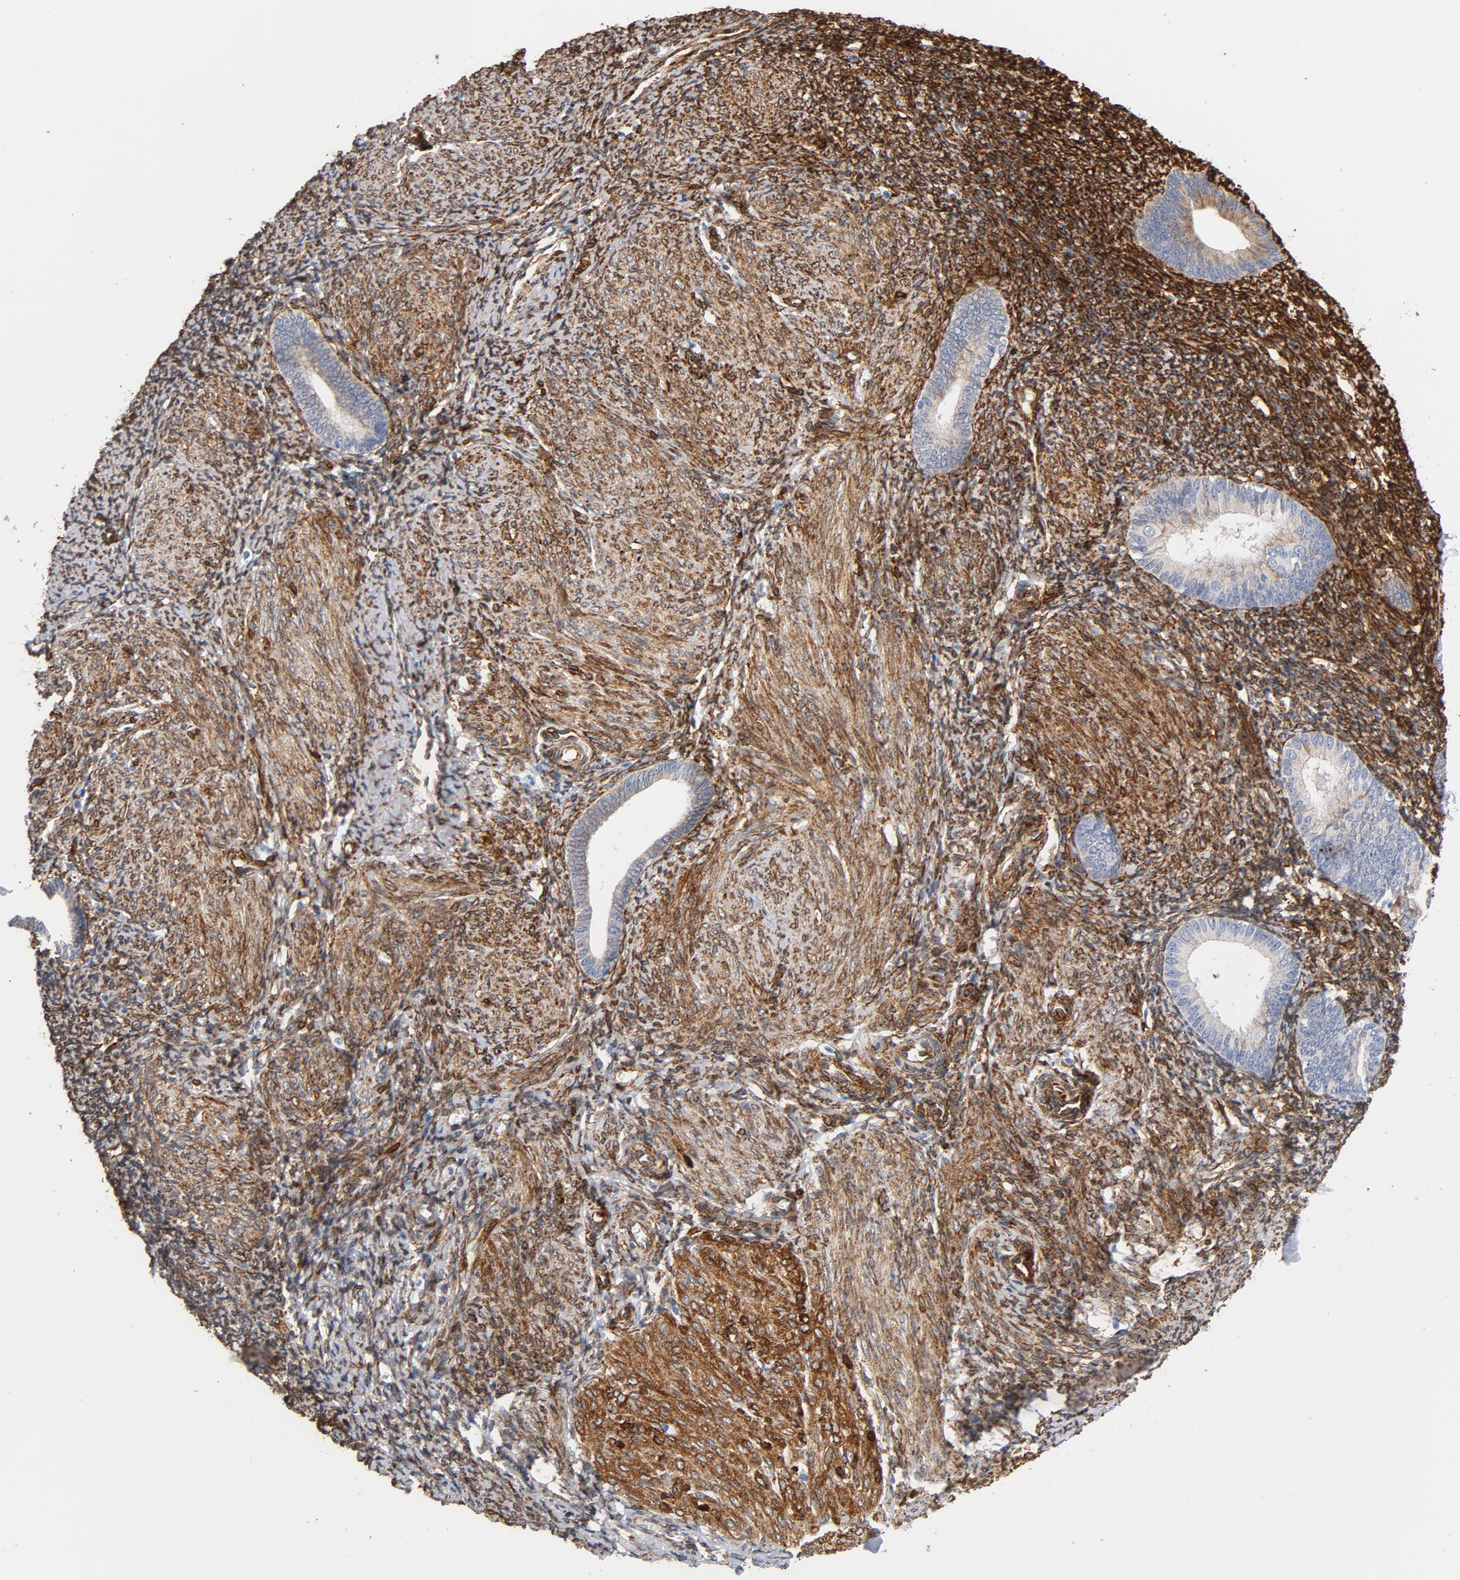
{"staining": {"intensity": "strong", "quantity": ">75%", "location": "cytoplasmic/membranous,nuclear"}, "tissue": "endometrium", "cell_type": "Cells in endometrial stroma", "image_type": "normal", "snomed": [{"axis": "morphology", "description": "Normal tissue, NOS"}, {"axis": "topography", "description": "Endometrium"}], "caption": "Brown immunohistochemical staining in normal human endometrium shows strong cytoplasmic/membranous,nuclear expression in approximately >75% of cells in endometrial stroma.", "gene": "SERPINH1", "patient": {"sex": "female", "age": 57}}